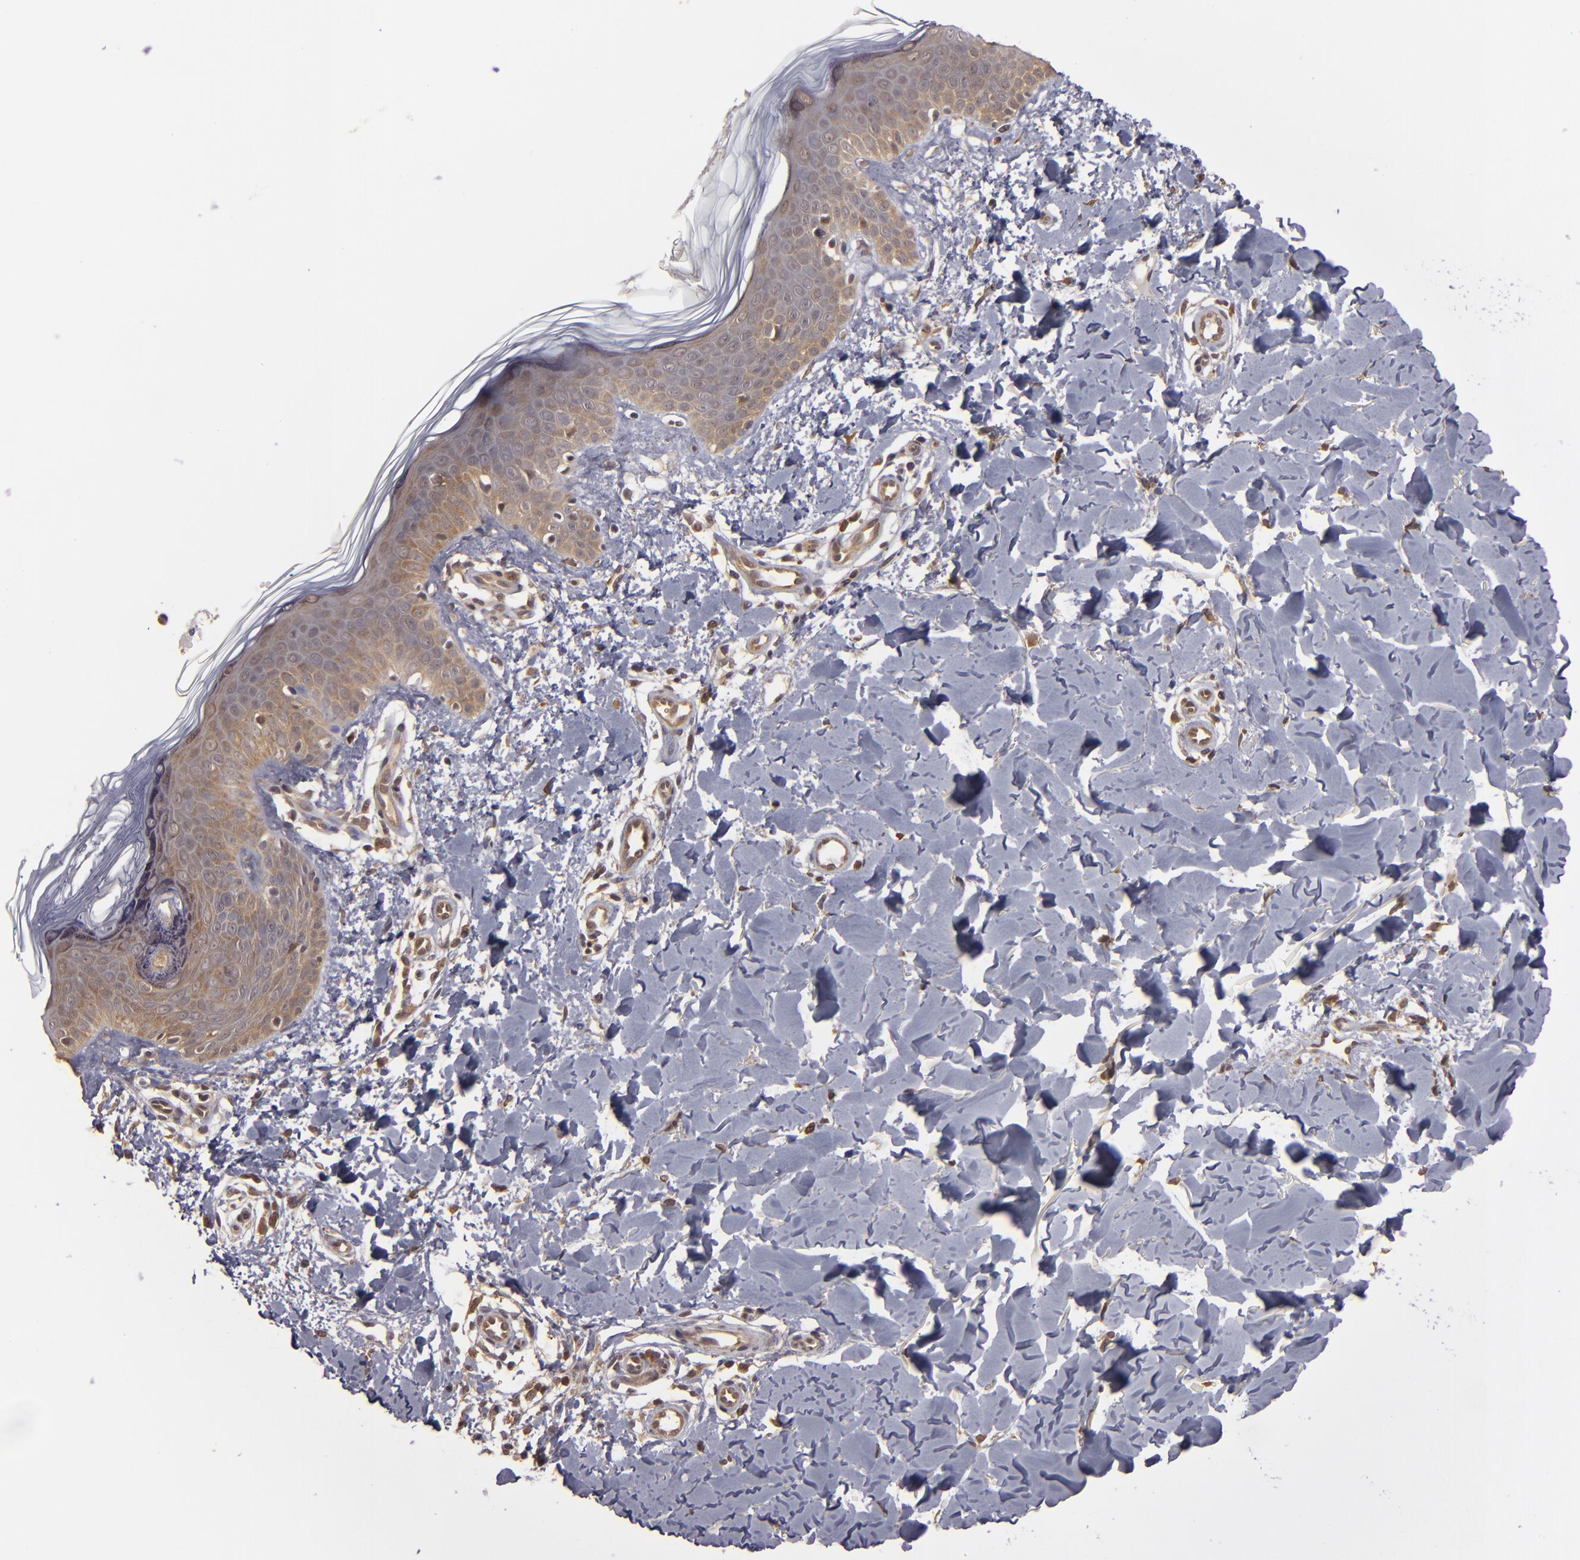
{"staining": {"intensity": "moderate", "quantity": ">75%", "location": "cytoplasmic/membranous"}, "tissue": "skin", "cell_type": "Fibroblasts", "image_type": "normal", "snomed": [{"axis": "morphology", "description": "Normal tissue, NOS"}, {"axis": "topography", "description": "Skin"}], "caption": "Skin stained with immunohistochemistry (IHC) demonstrates moderate cytoplasmic/membranous positivity in about >75% of fibroblasts. The staining is performed using DAB (3,3'-diaminobenzidine) brown chromogen to label protein expression. The nuclei are counter-stained blue using hematoxylin.", "gene": "MAPK3", "patient": {"sex": "male", "age": 32}}